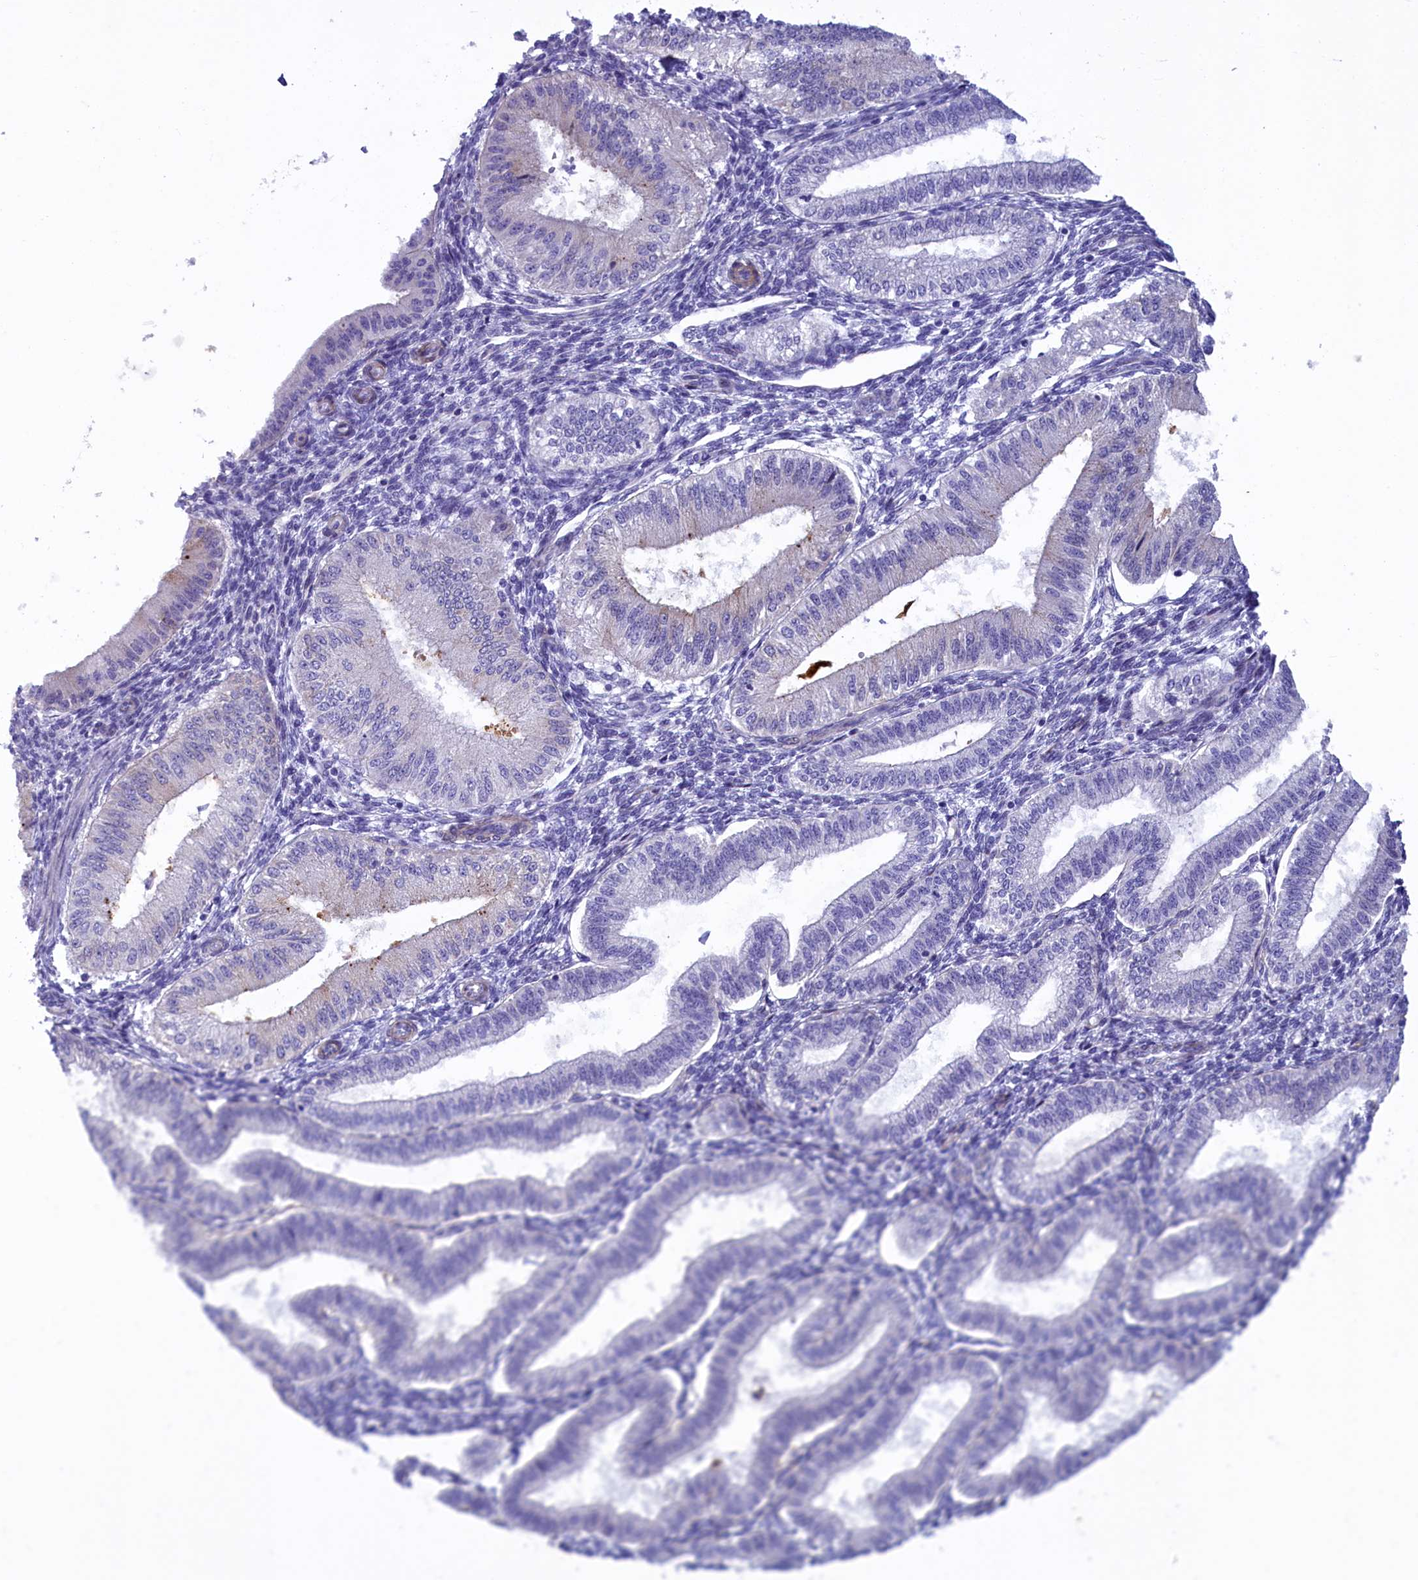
{"staining": {"intensity": "negative", "quantity": "none", "location": "none"}, "tissue": "endometrium", "cell_type": "Cells in endometrial stroma", "image_type": "normal", "snomed": [{"axis": "morphology", "description": "Normal tissue, NOS"}, {"axis": "topography", "description": "Endometrium"}], "caption": "Cells in endometrial stroma show no significant expression in unremarkable endometrium.", "gene": "LOXL1", "patient": {"sex": "female", "age": 39}}